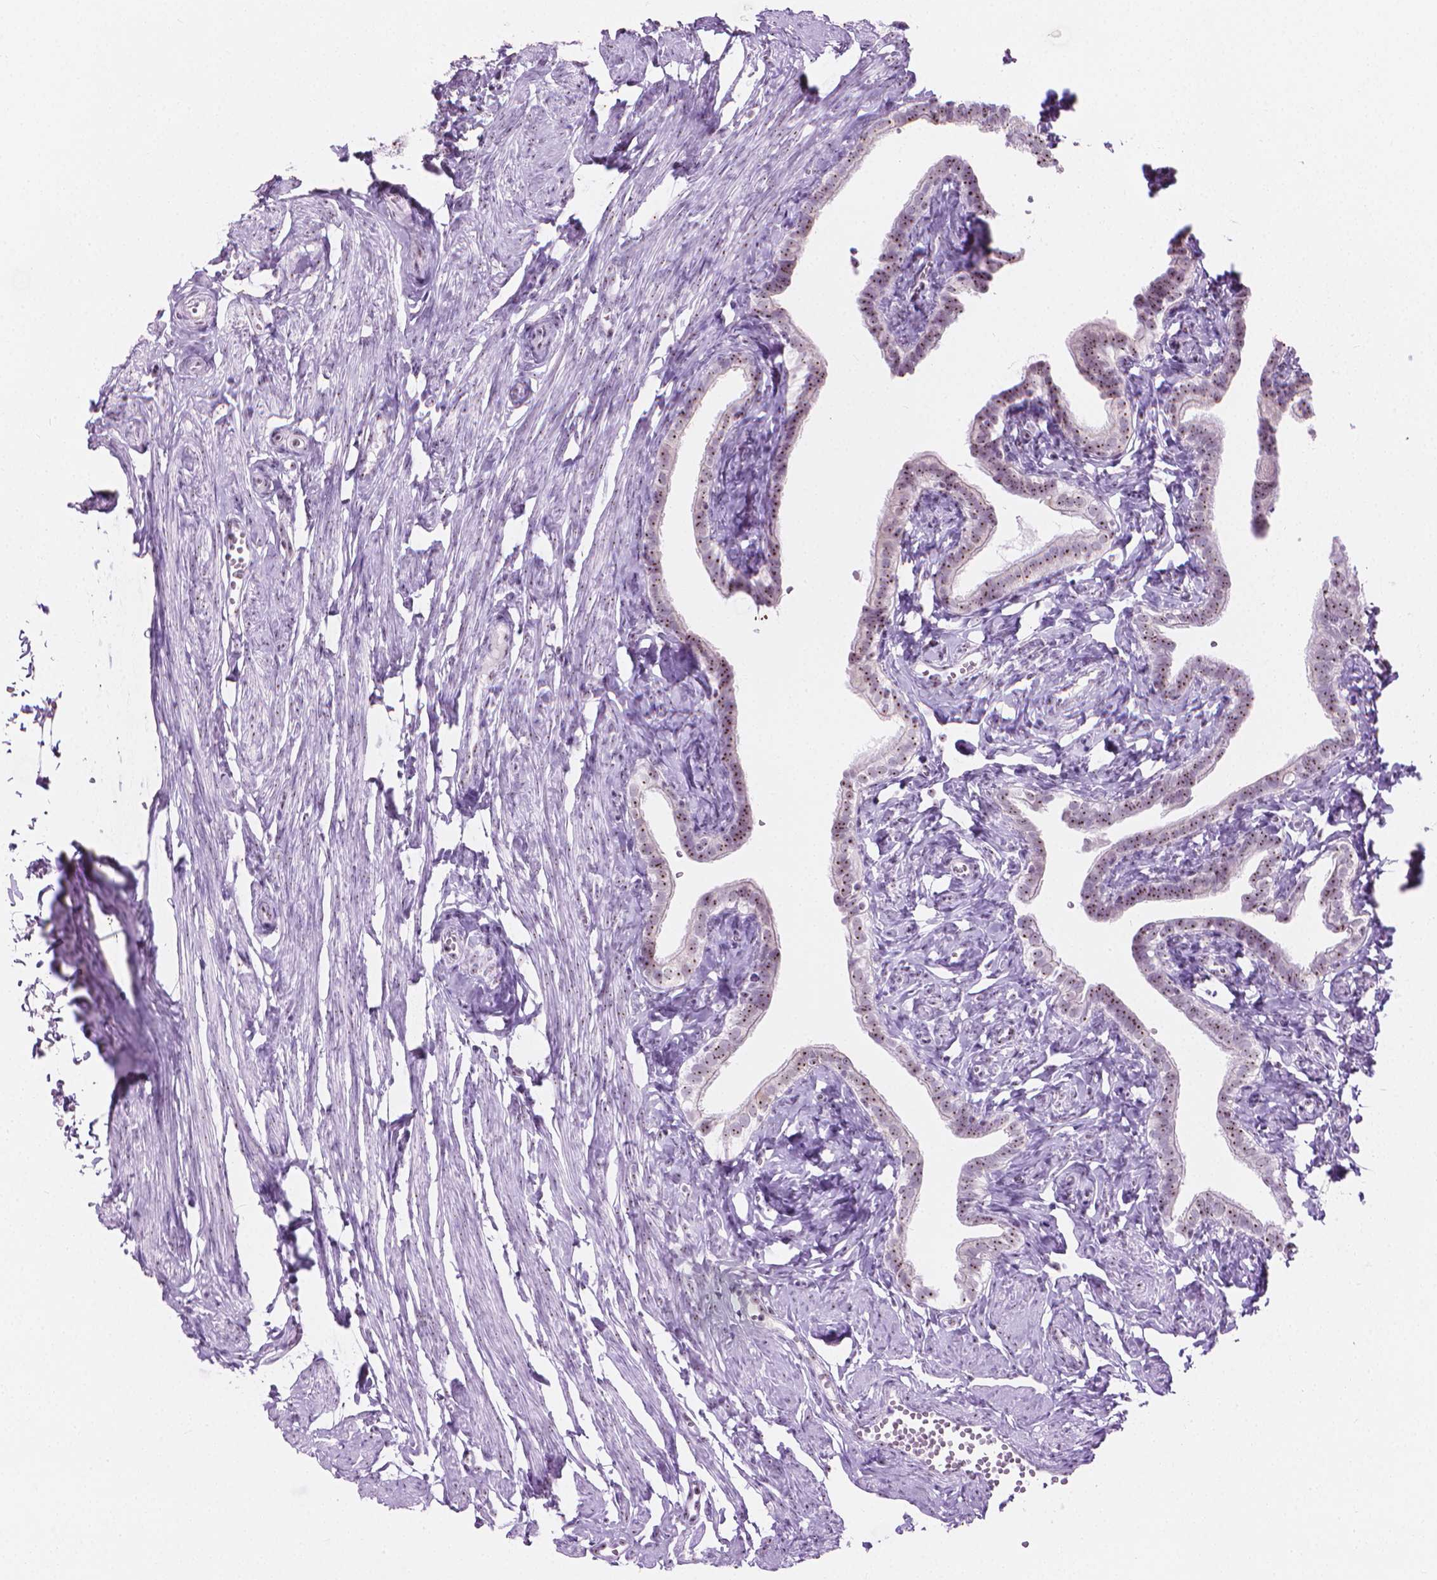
{"staining": {"intensity": "moderate", "quantity": ">75%", "location": "nuclear"}, "tissue": "fallopian tube", "cell_type": "Glandular cells", "image_type": "normal", "snomed": [{"axis": "morphology", "description": "Normal tissue, NOS"}, {"axis": "topography", "description": "Fallopian tube"}], "caption": "Immunohistochemistry (IHC) (DAB) staining of normal fallopian tube exhibits moderate nuclear protein expression in about >75% of glandular cells.", "gene": "NOL7", "patient": {"sex": "female", "age": 41}}